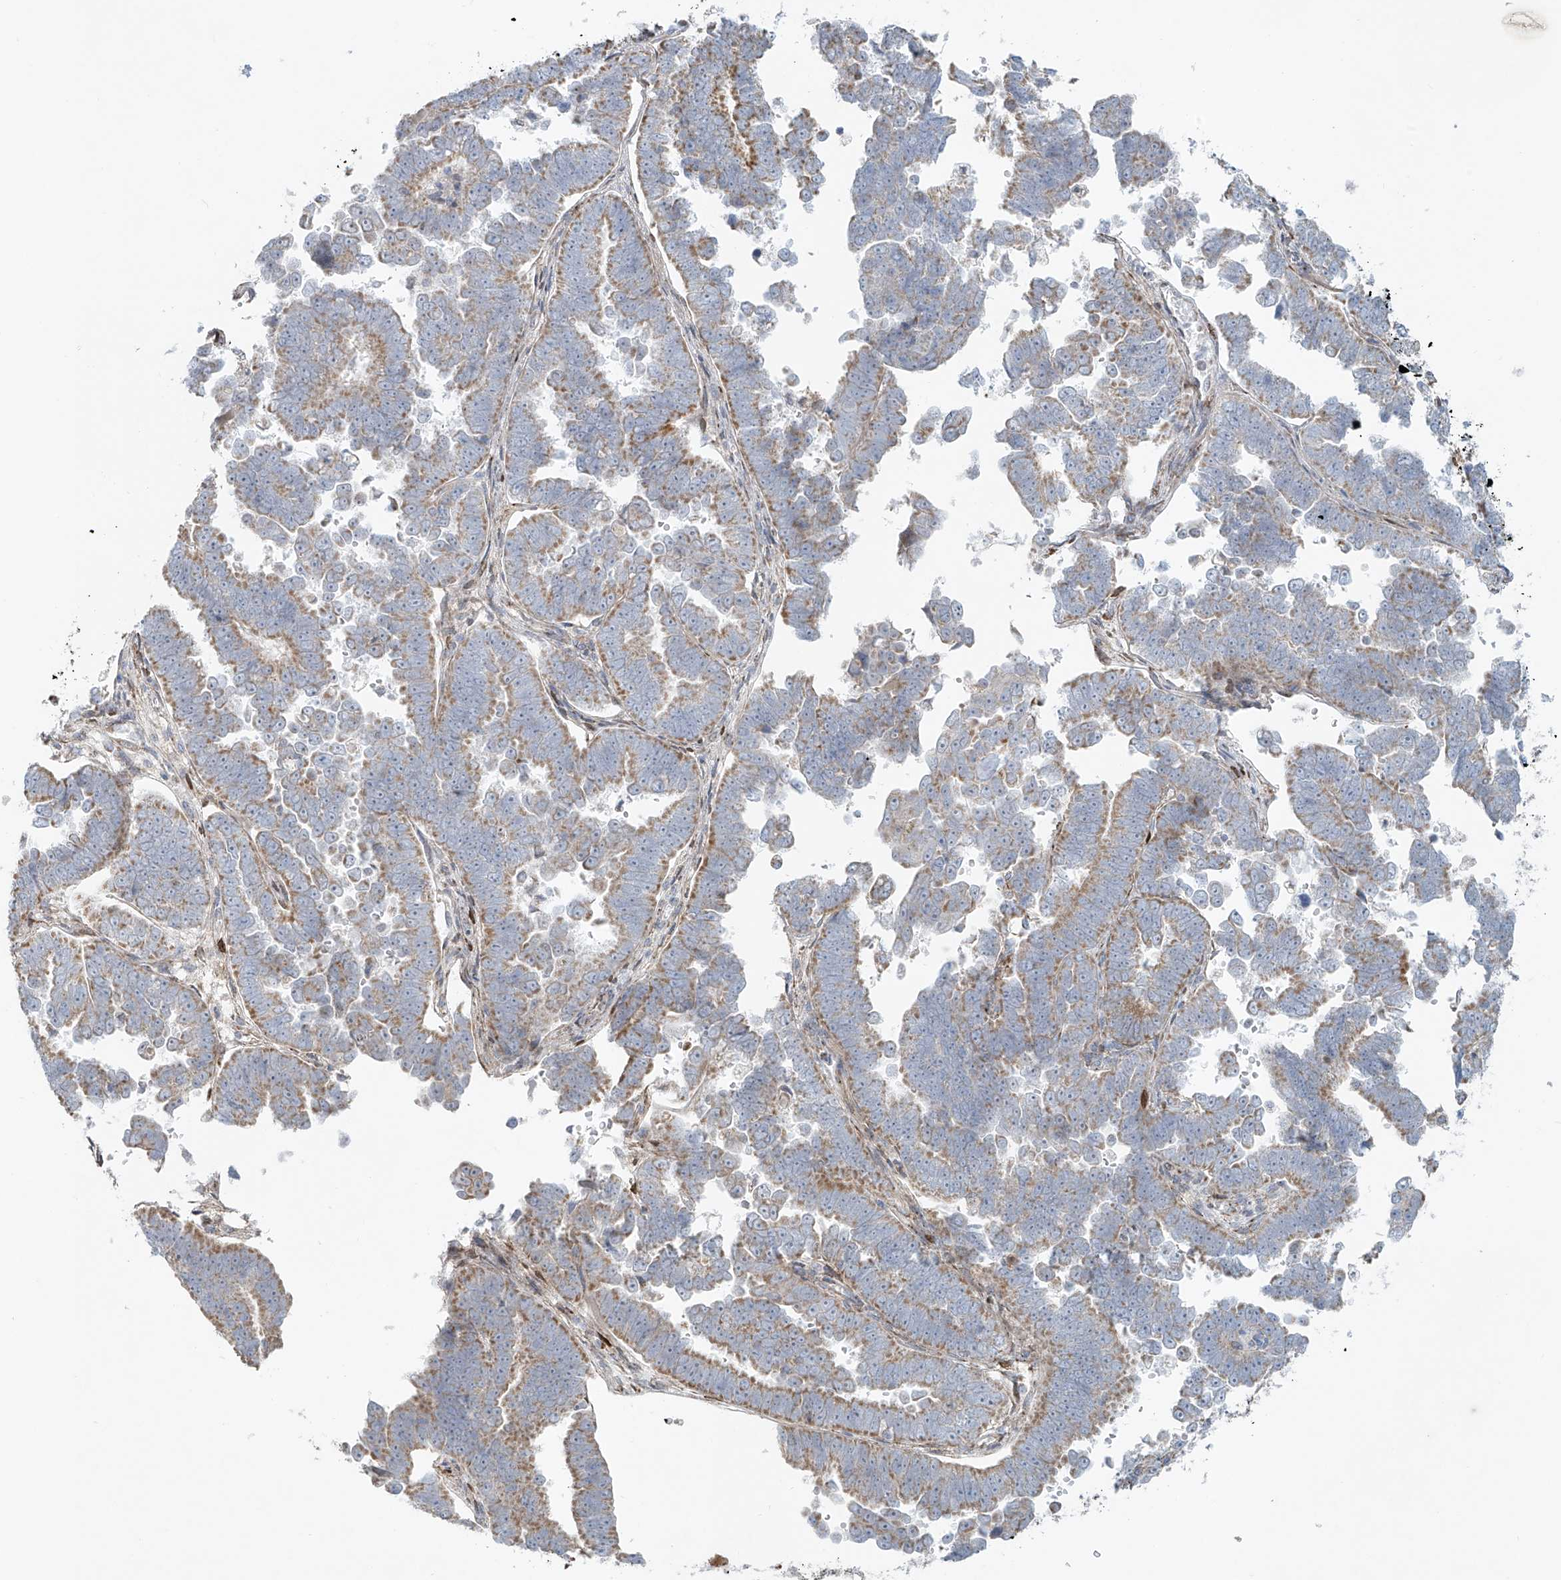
{"staining": {"intensity": "moderate", "quantity": ">75%", "location": "cytoplasmic/membranous"}, "tissue": "endometrial cancer", "cell_type": "Tumor cells", "image_type": "cancer", "snomed": [{"axis": "morphology", "description": "Adenocarcinoma, NOS"}, {"axis": "topography", "description": "Endometrium"}], "caption": "This is an image of immunohistochemistry (IHC) staining of adenocarcinoma (endometrial), which shows moderate positivity in the cytoplasmic/membranous of tumor cells.", "gene": "SMDT1", "patient": {"sex": "female", "age": 75}}